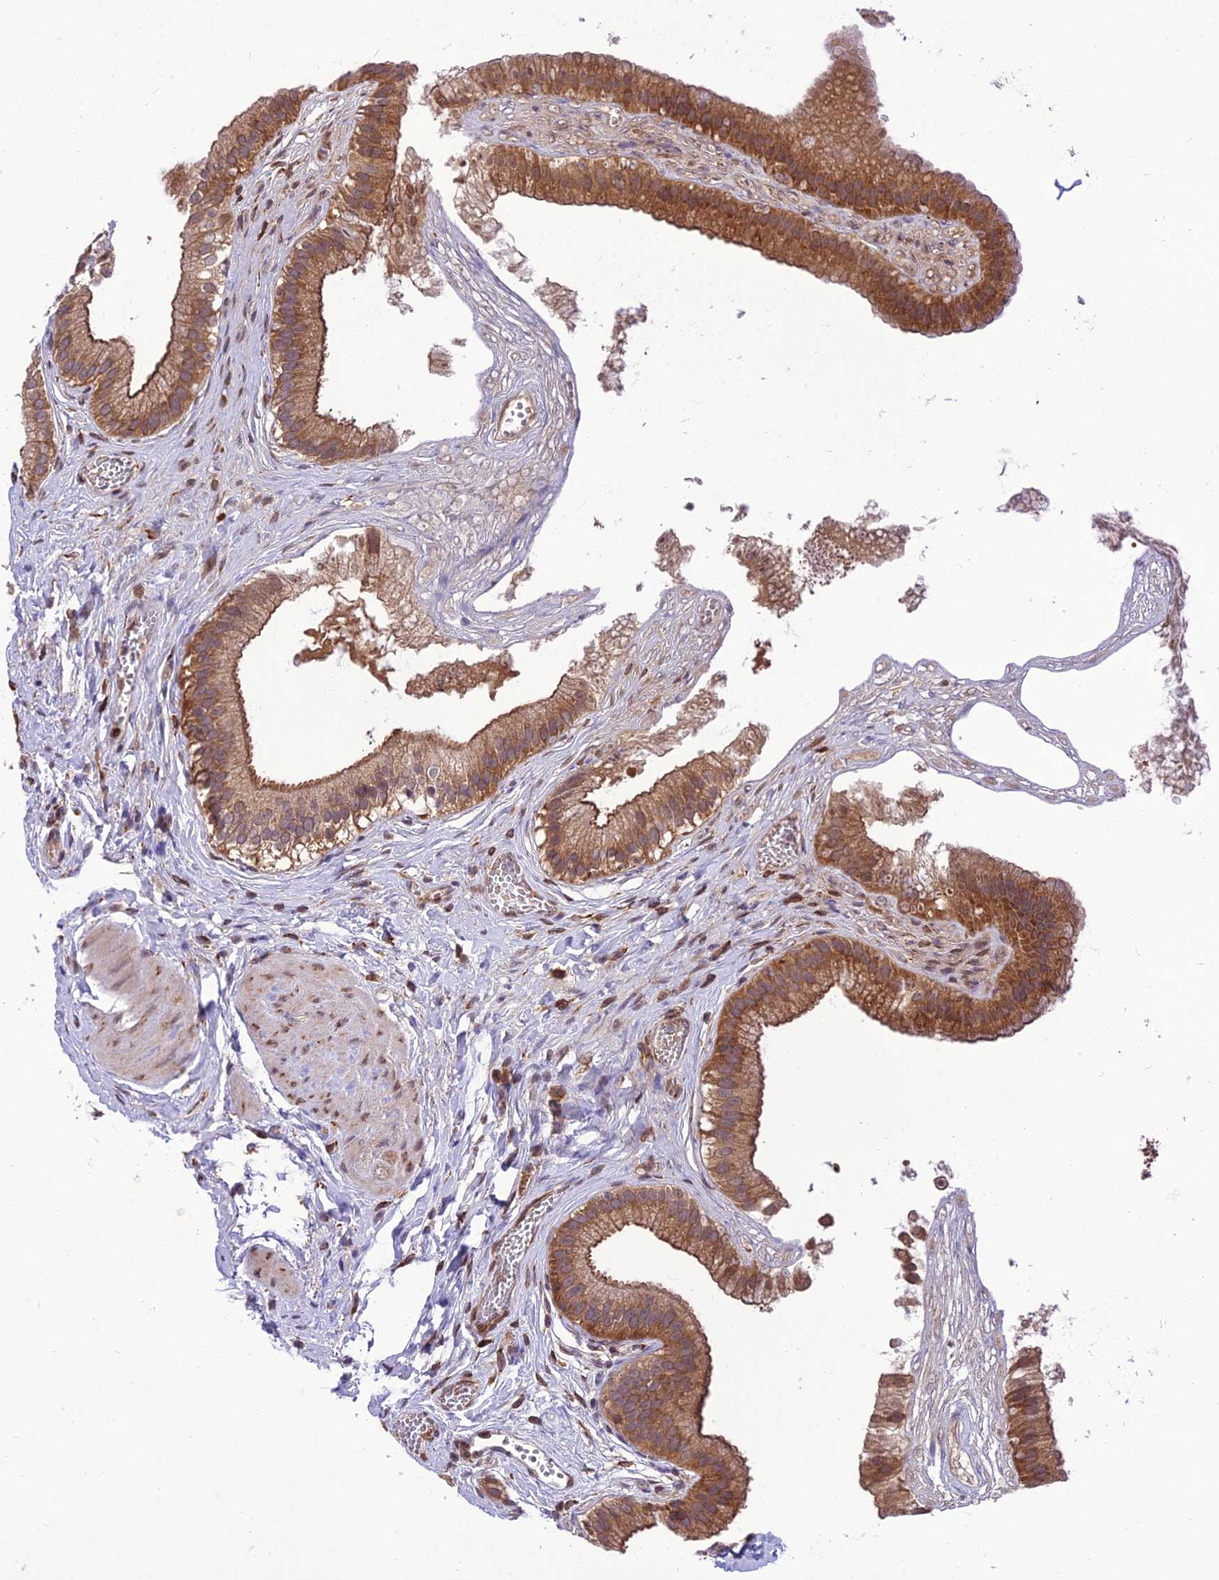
{"staining": {"intensity": "strong", "quantity": ">75%", "location": "cytoplasmic/membranous"}, "tissue": "gallbladder", "cell_type": "Glandular cells", "image_type": "normal", "snomed": [{"axis": "morphology", "description": "Normal tissue, NOS"}, {"axis": "topography", "description": "Gallbladder"}], "caption": "Protein staining displays strong cytoplasmic/membranous positivity in about >75% of glandular cells in unremarkable gallbladder. The staining was performed using DAB (3,3'-diaminobenzidine), with brown indicating positive protein expression. Nuclei are stained blue with hematoxylin.", "gene": "DHCR7", "patient": {"sex": "female", "age": 54}}